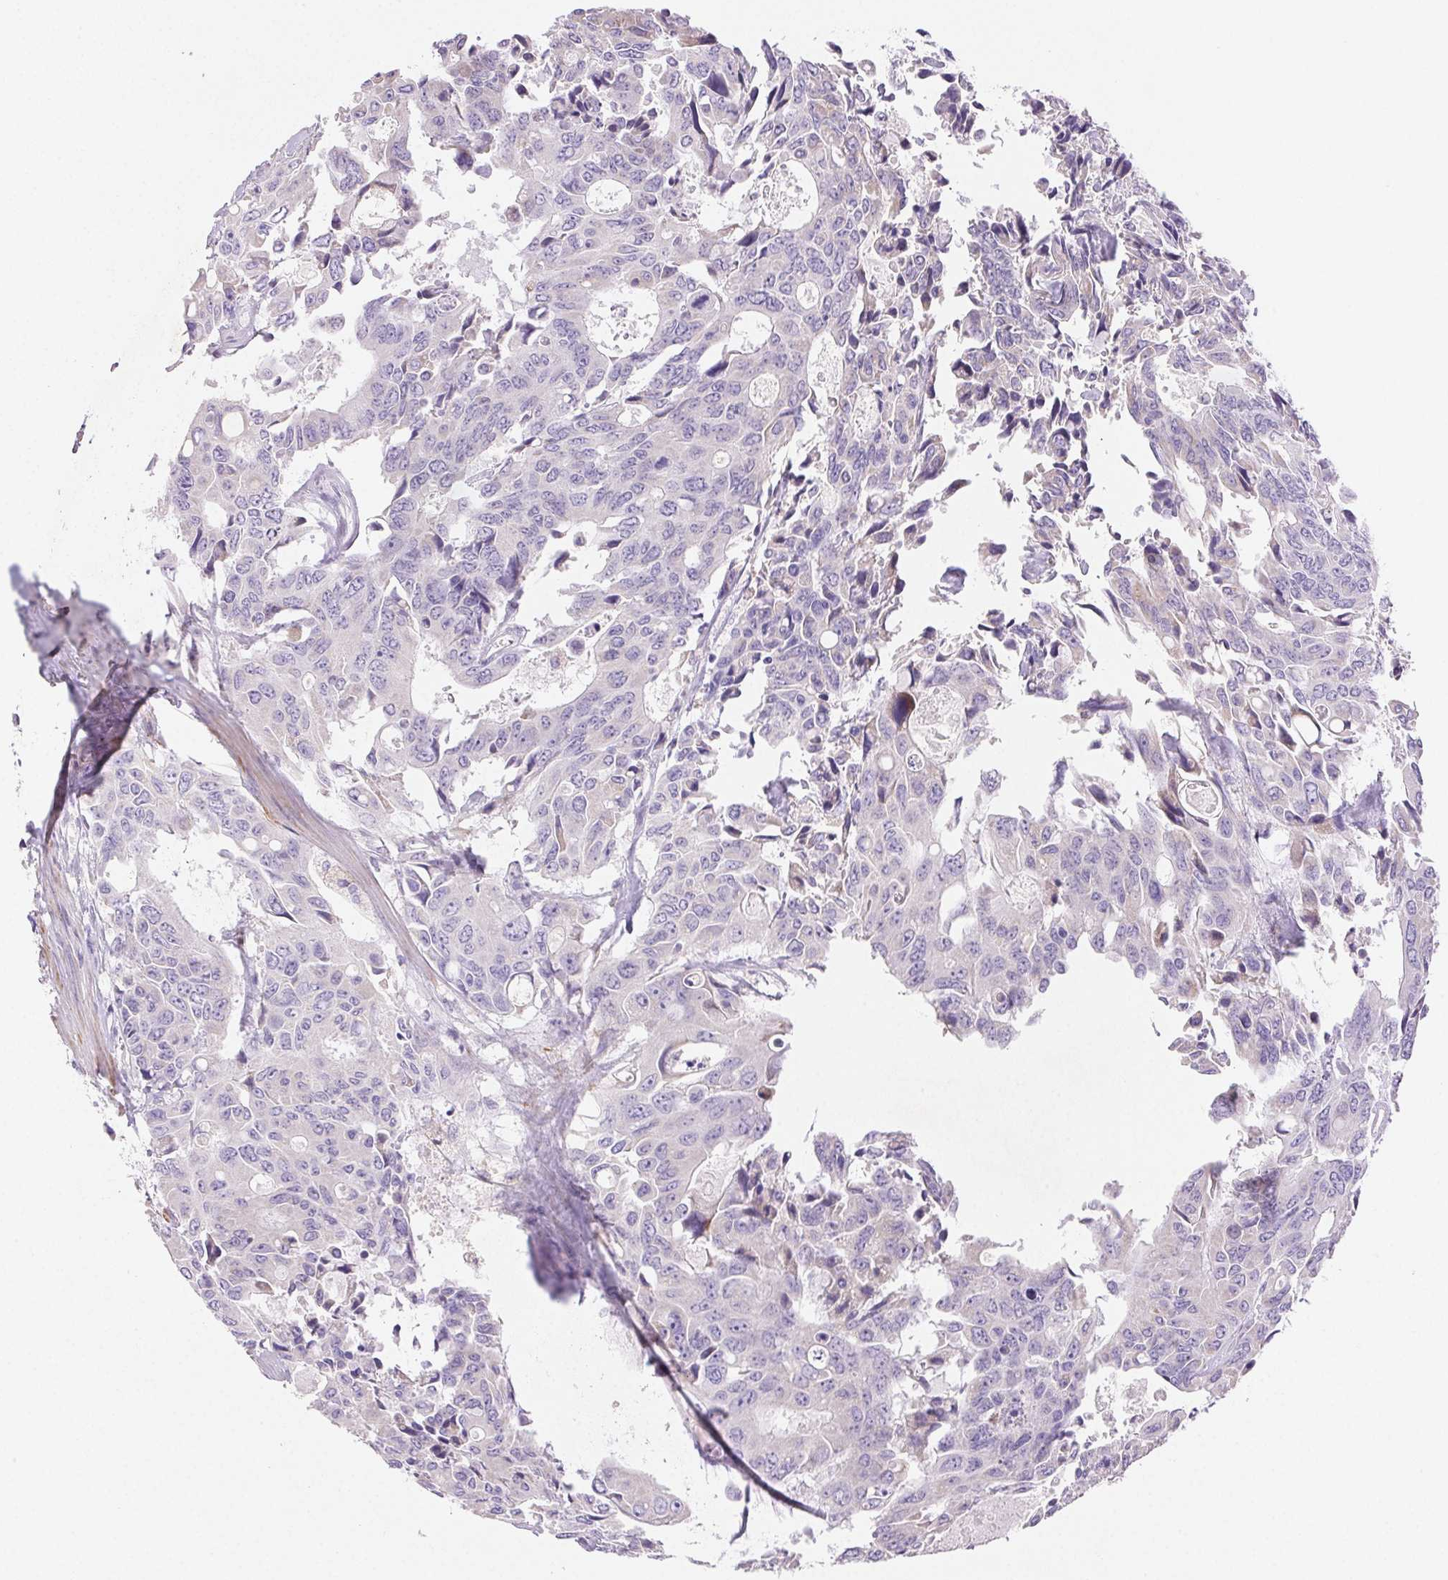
{"staining": {"intensity": "negative", "quantity": "none", "location": "none"}, "tissue": "colorectal cancer", "cell_type": "Tumor cells", "image_type": "cancer", "snomed": [{"axis": "morphology", "description": "Adenocarcinoma, NOS"}, {"axis": "topography", "description": "Rectum"}], "caption": "IHC histopathology image of neoplastic tissue: colorectal cancer stained with DAB demonstrates no significant protein expression in tumor cells.", "gene": "ARHGAP11B", "patient": {"sex": "male", "age": 76}}